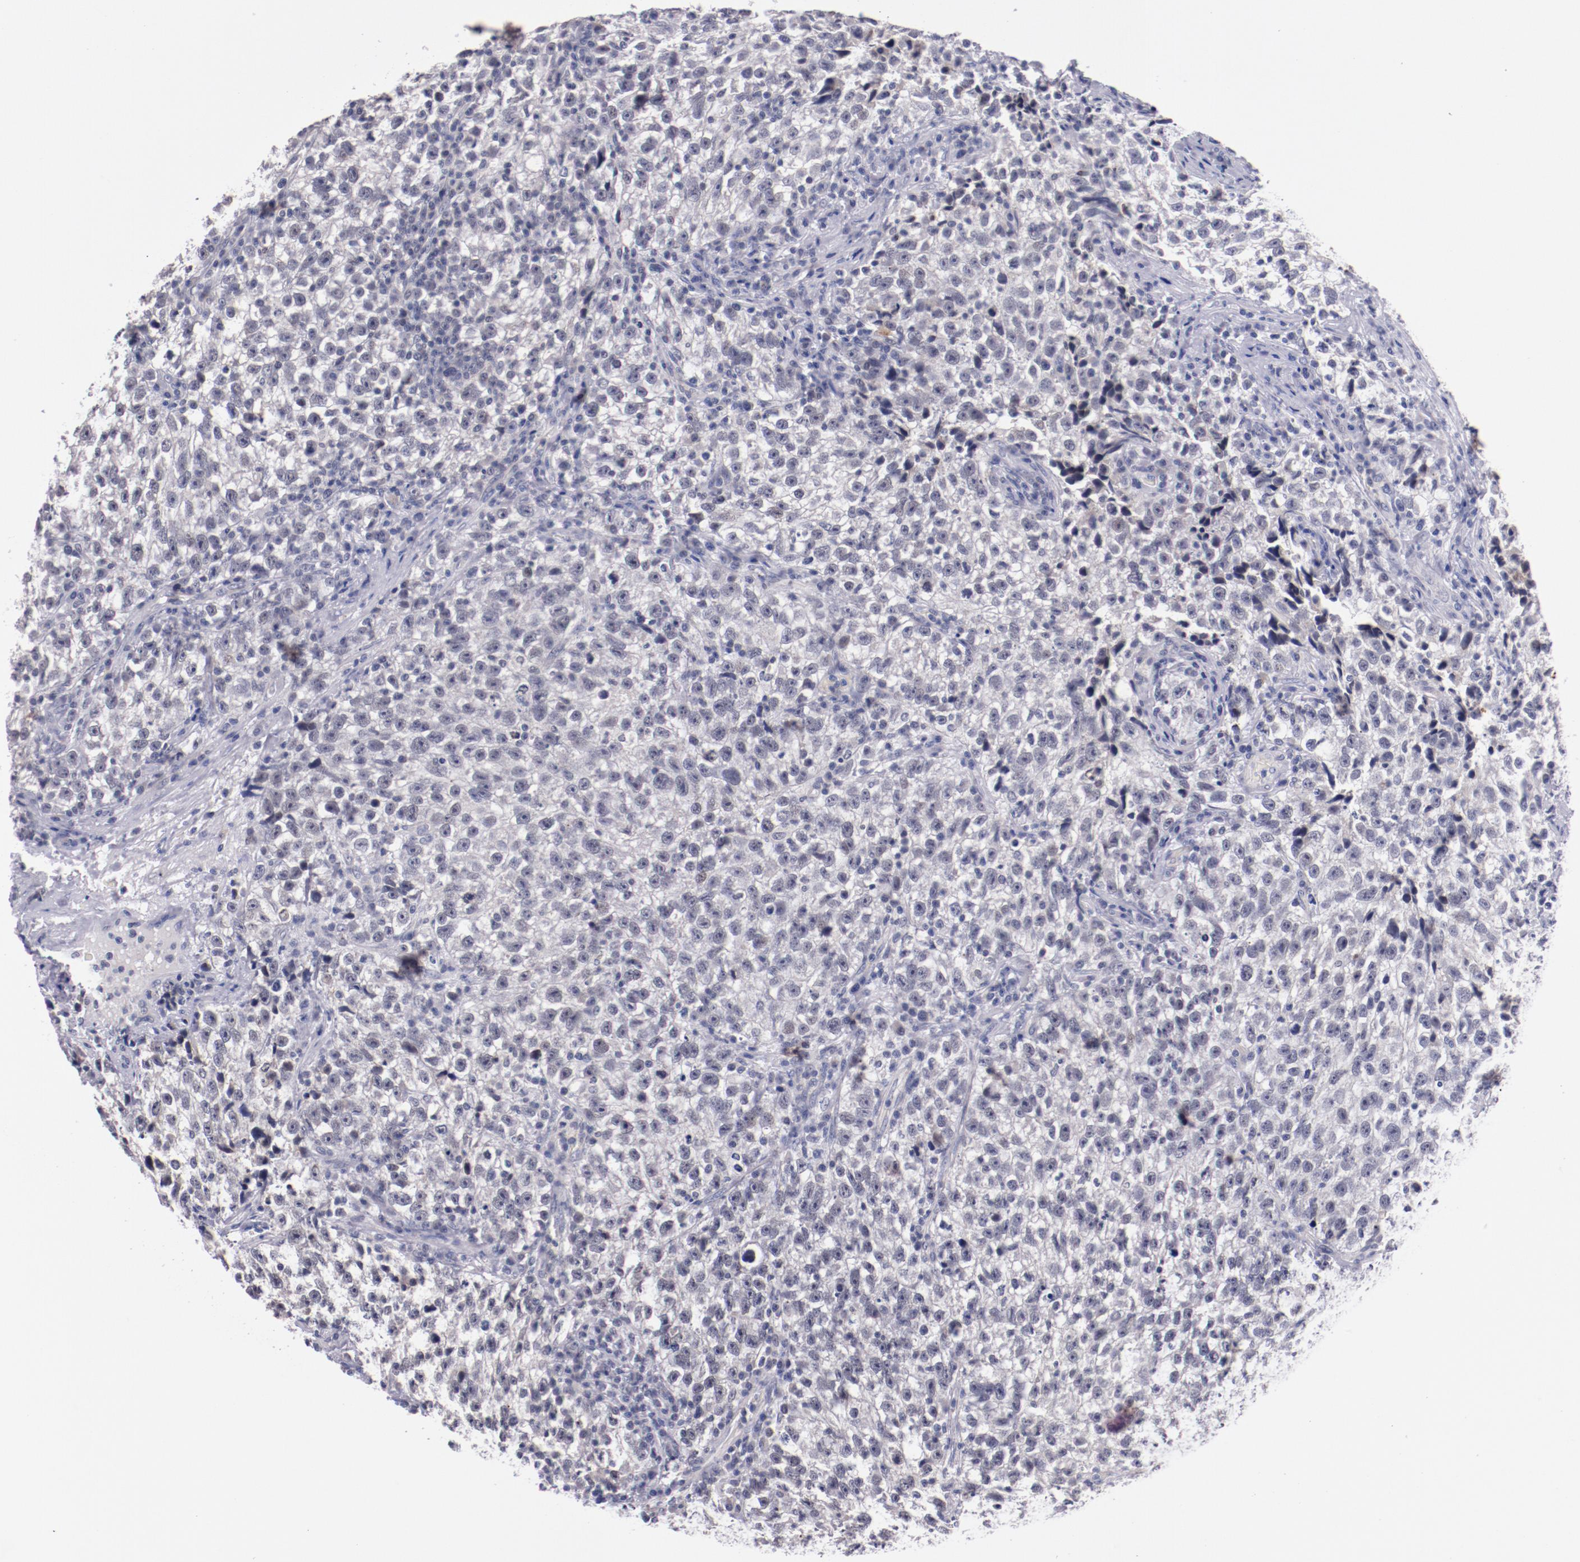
{"staining": {"intensity": "negative", "quantity": "none", "location": "none"}, "tissue": "testis cancer", "cell_type": "Tumor cells", "image_type": "cancer", "snomed": [{"axis": "morphology", "description": "Seminoma, NOS"}, {"axis": "topography", "description": "Testis"}], "caption": "Tumor cells are negative for protein expression in human testis seminoma.", "gene": "SYP", "patient": {"sex": "male", "age": 38}}